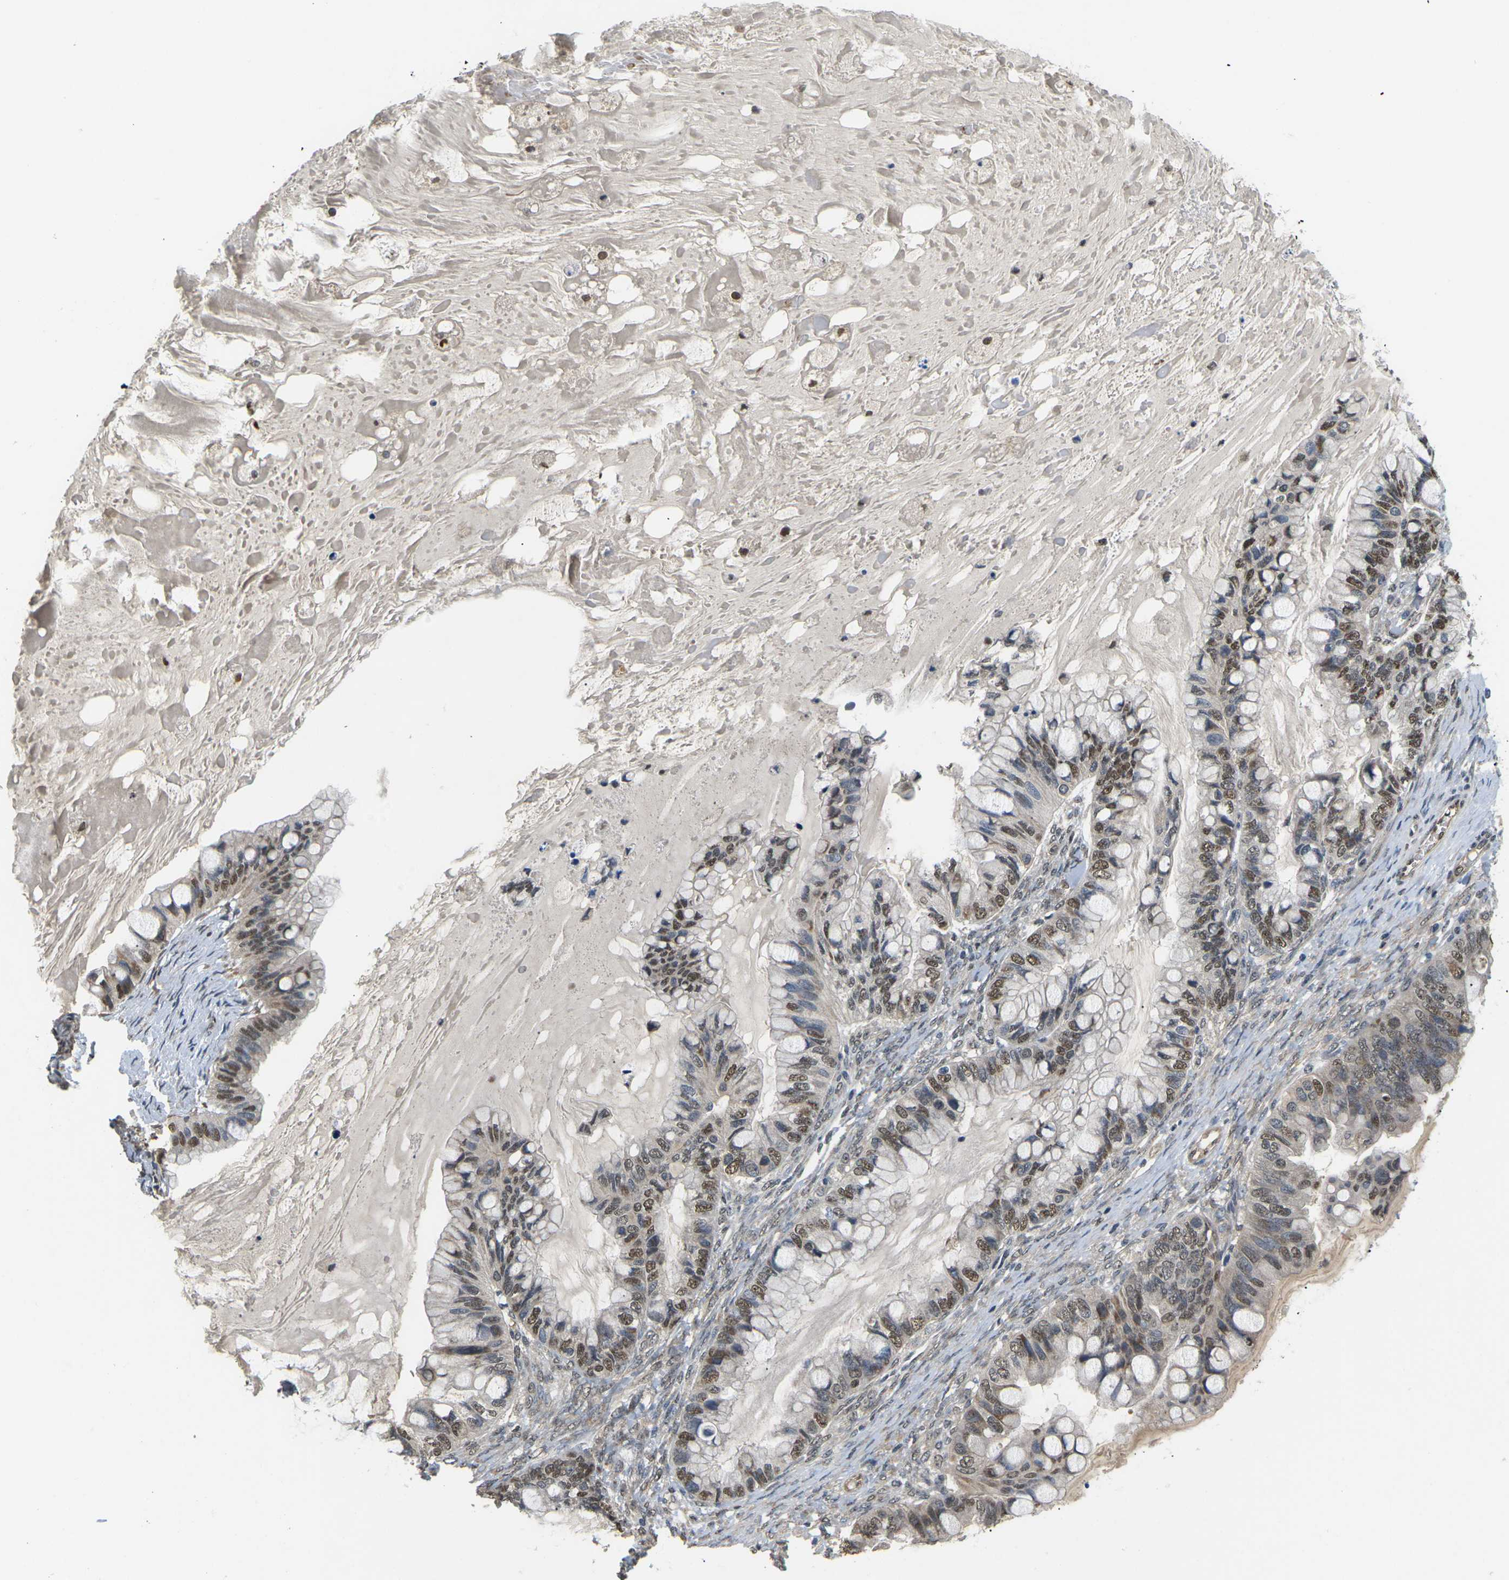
{"staining": {"intensity": "moderate", "quantity": ">75%", "location": "nuclear"}, "tissue": "ovarian cancer", "cell_type": "Tumor cells", "image_type": "cancer", "snomed": [{"axis": "morphology", "description": "Cystadenocarcinoma, mucinous, NOS"}, {"axis": "topography", "description": "Ovary"}], "caption": "Immunohistochemistry (DAB (3,3'-diaminobenzidine)) staining of human mucinous cystadenocarcinoma (ovarian) shows moderate nuclear protein staining in about >75% of tumor cells.", "gene": "ERBB4", "patient": {"sex": "female", "age": 80}}